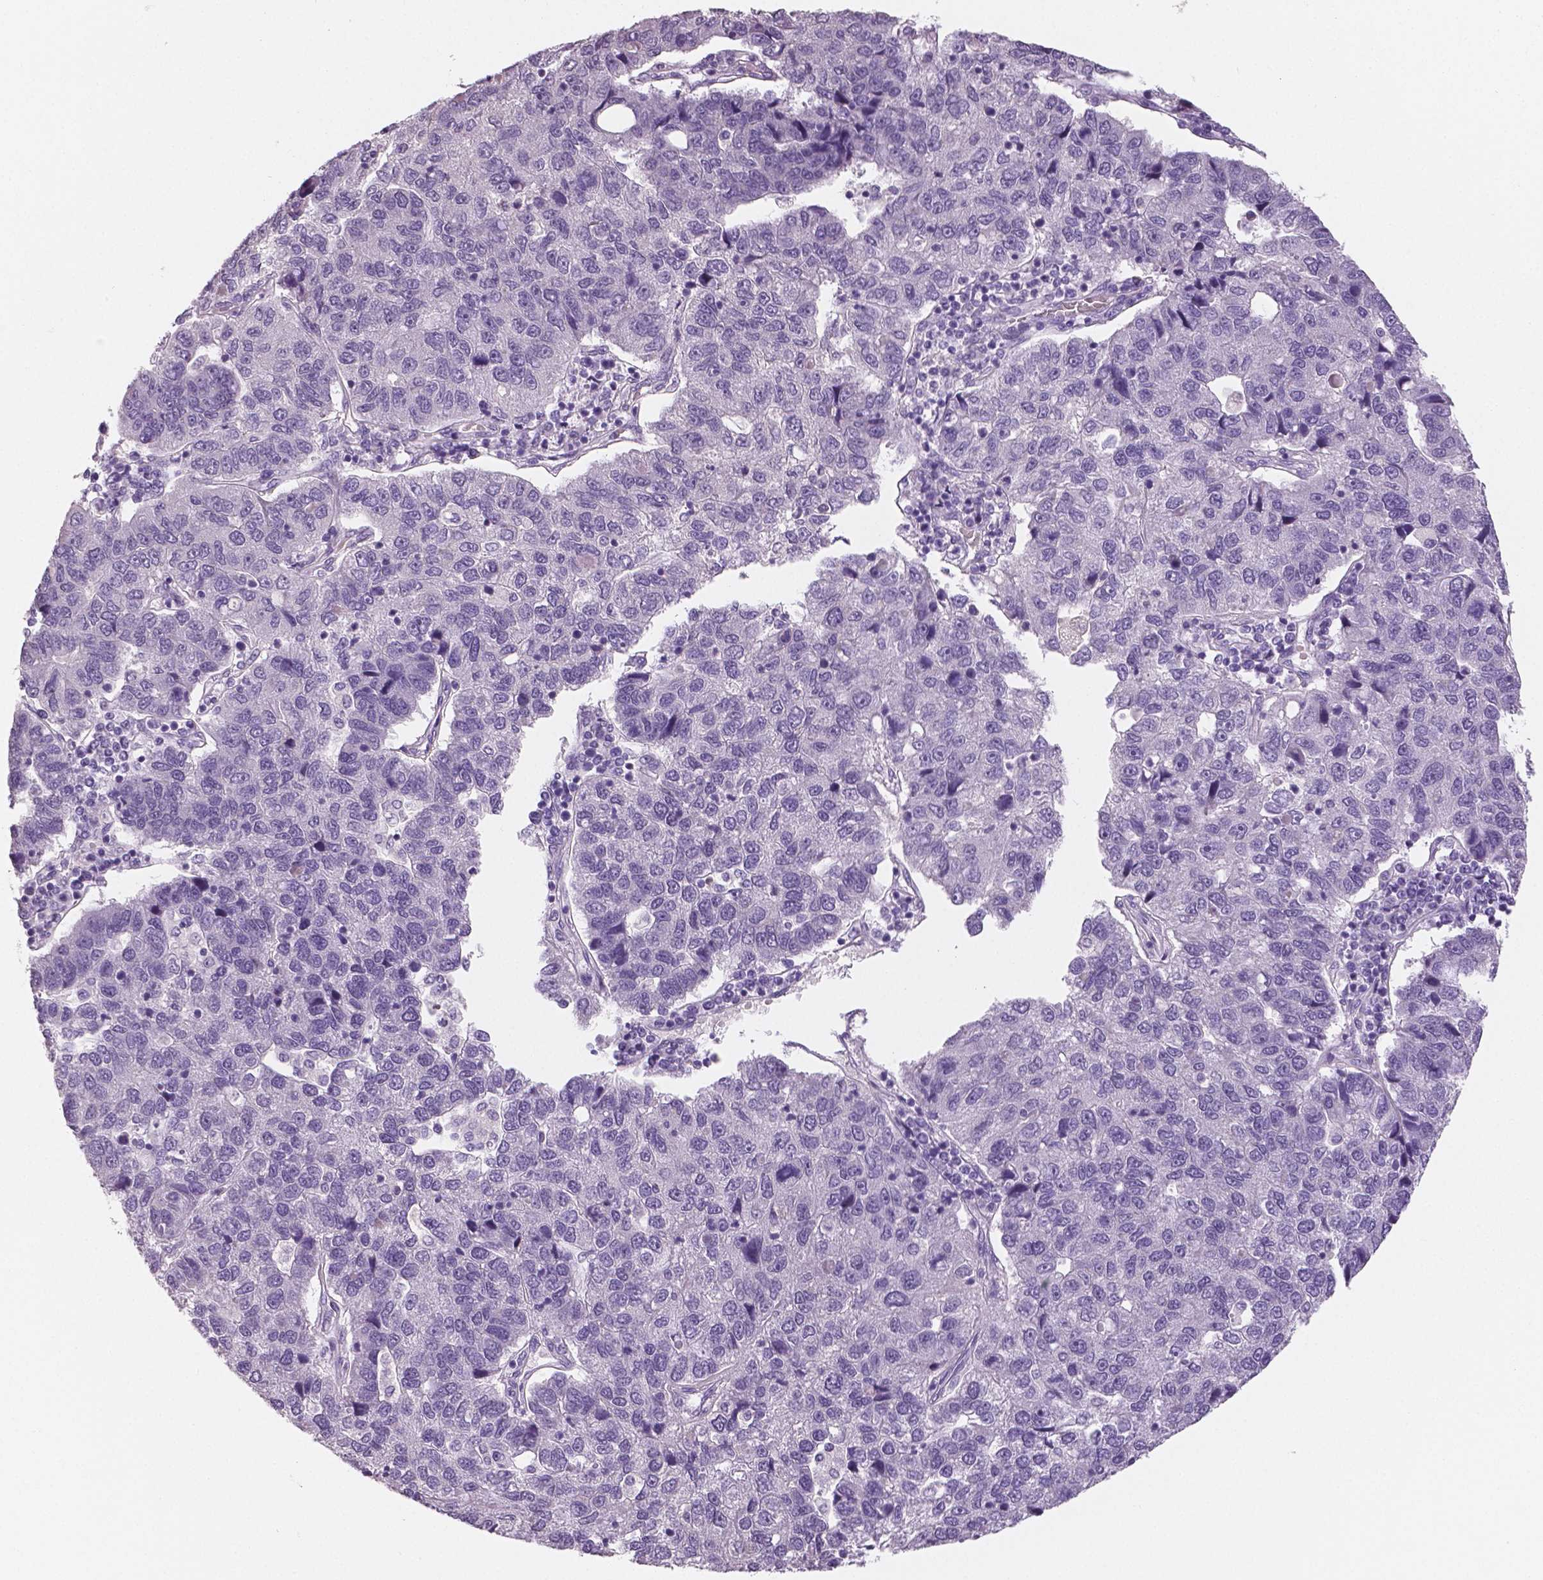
{"staining": {"intensity": "negative", "quantity": "none", "location": "none"}, "tissue": "pancreatic cancer", "cell_type": "Tumor cells", "image_type": "cancer", "snomed": [{"axis": "morphology", "description": "Adenocarcinoma, NOS"}, {"axis": "topography", "description": "Pancreas"}], "caption": "Protein analysis of adenocarcinoma (pancreatic) shows no significant expression in tumor cells.", "gene": "TSPAN7", "patient": {"sex": "female", "age": 61}}